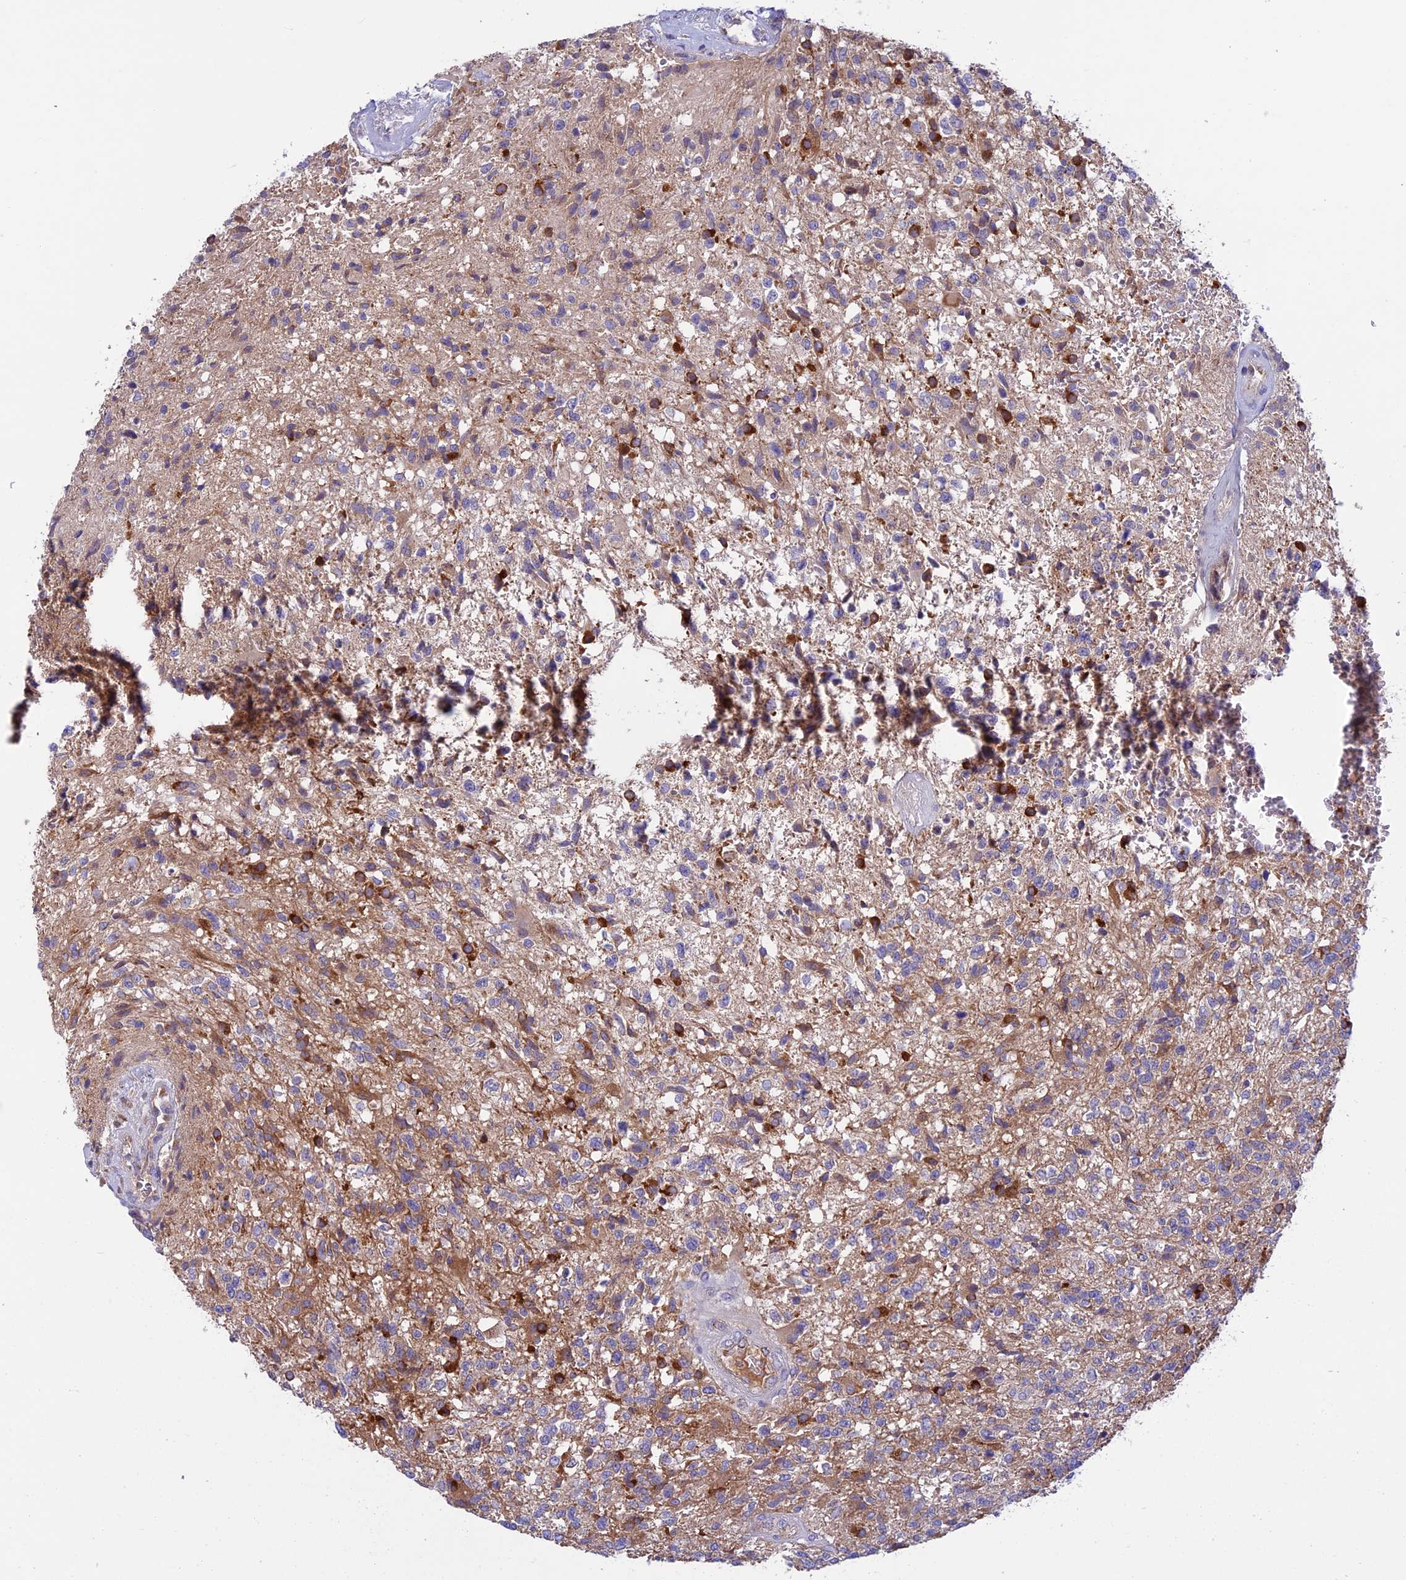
{"staining": {"intensity": "moderate", "quantity": ">75%", "location": "cytoplasmic/membranous"}, "tissue": "glioma", "cell_type": "Tumor cells", "image_type": "cancer", "snomed": [{"axis": "morphology", "description": "Glioma, malignant, High grade"}, {"axis": "topography", "description": "Brain"}], "caption": "Immunohistochemistry photomicrograph of human high-grade glioma (malignant) stained for a protein (brown), which displays medium levels of moderate cytoplasmic/membranous expression in about >75% of tumor cells.", "gene": "MFSD12", "patient": {"sex": "male", "age": 56}}